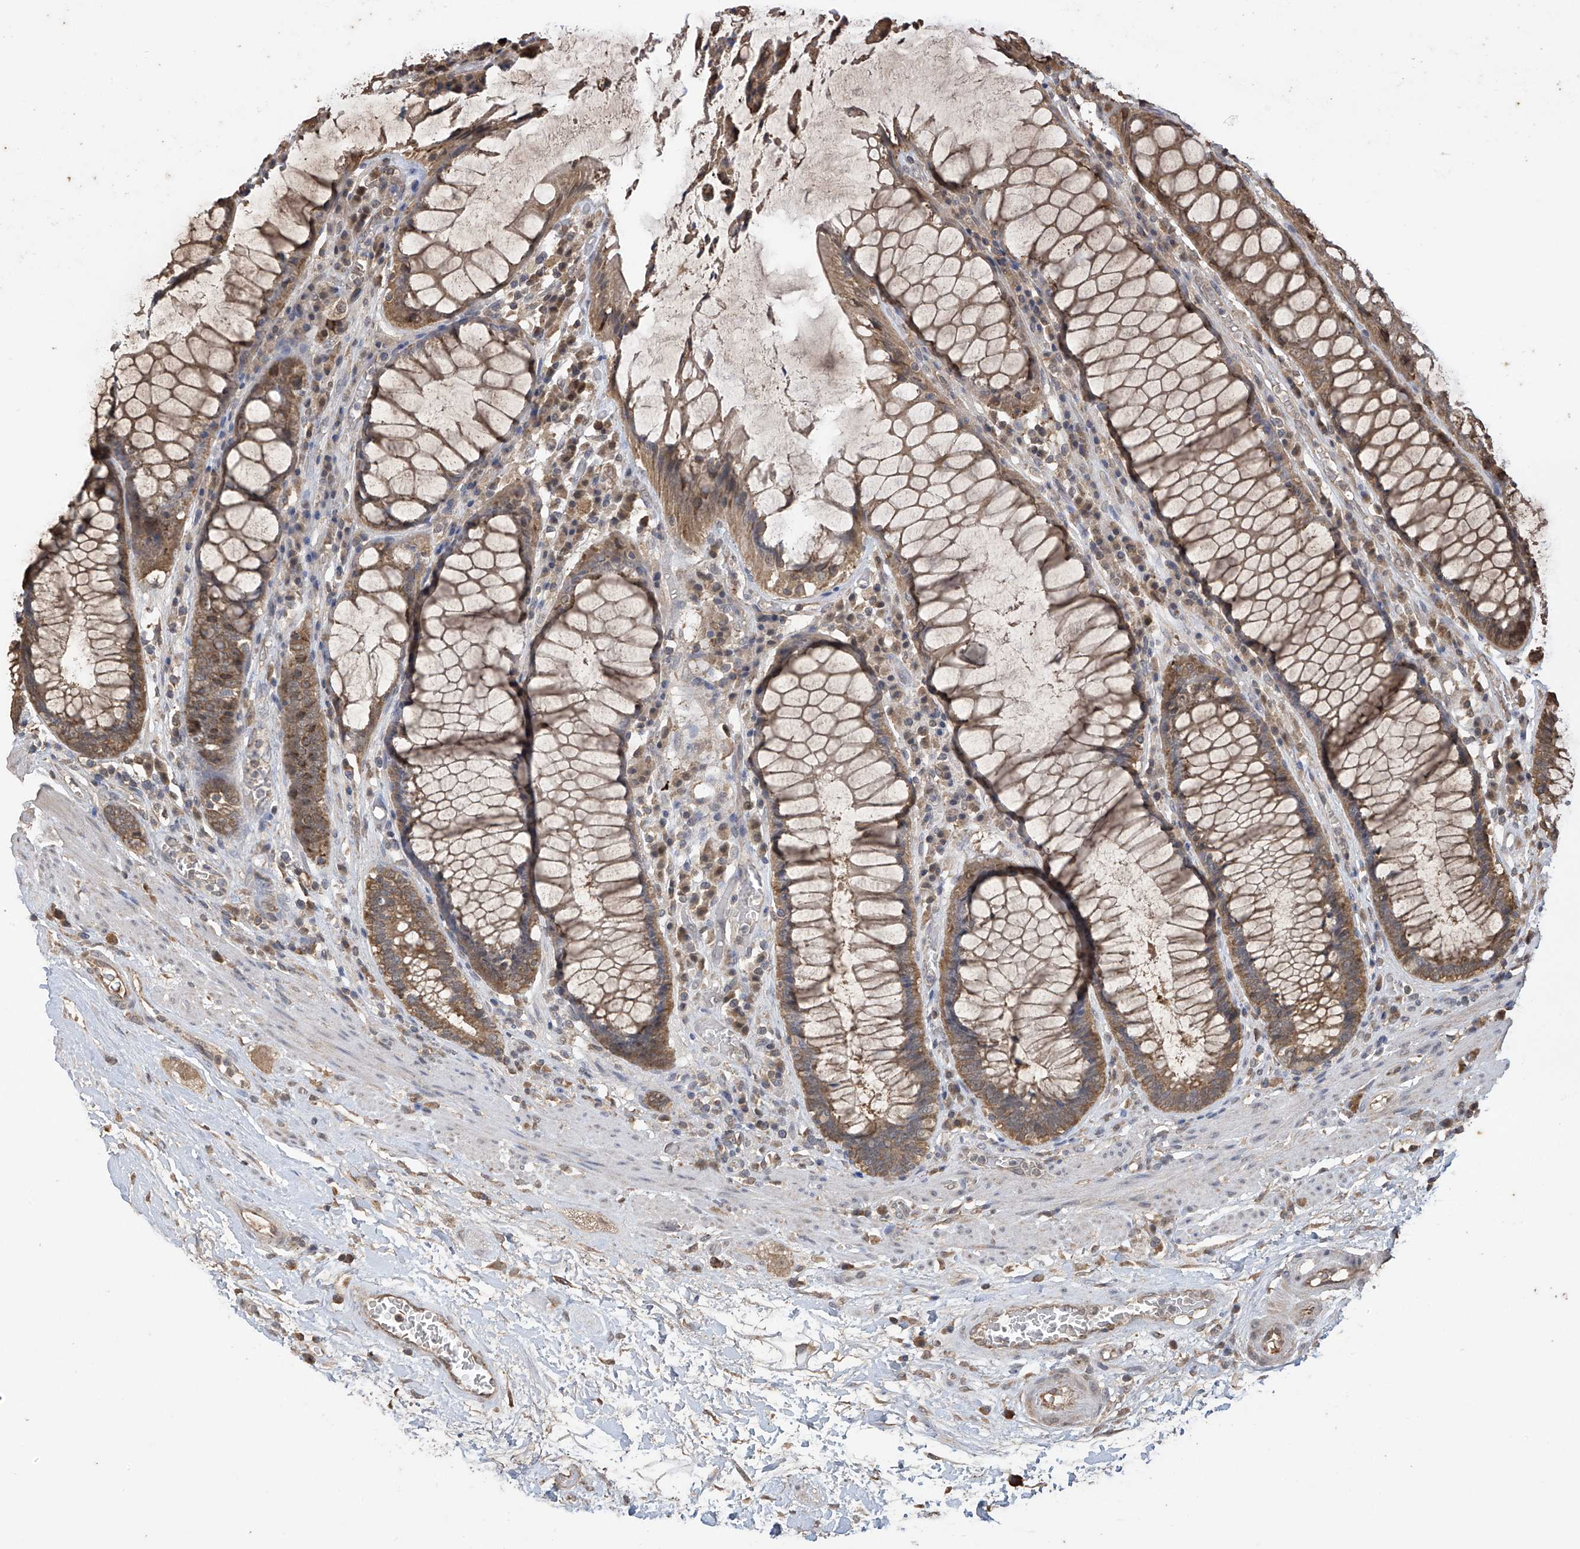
{"staining": {"intensity": "moderate", "quantity": ">75%", "location": "cytoplasmic/membranous"}, "tissue": "rectum", "cell_type": "Glandular cells", "image_type": "normal", "snomed": [{"axis": "morphology", "description": "Normal tissue, NOS"}, {"axis": "topography", "description": "Rectum"}], "caption": "Immunohistochemical staining of benign rectum shows >75% levels of moderate cytoplasmic/membranous protein expression in about >75% of glandular cells. (DAB (3,3'-diaminobenzidine) IHC with brightfield microscopy, high magnification).", "gene": "PNPT1", "patient": {"sex": "male", "age": 64}}